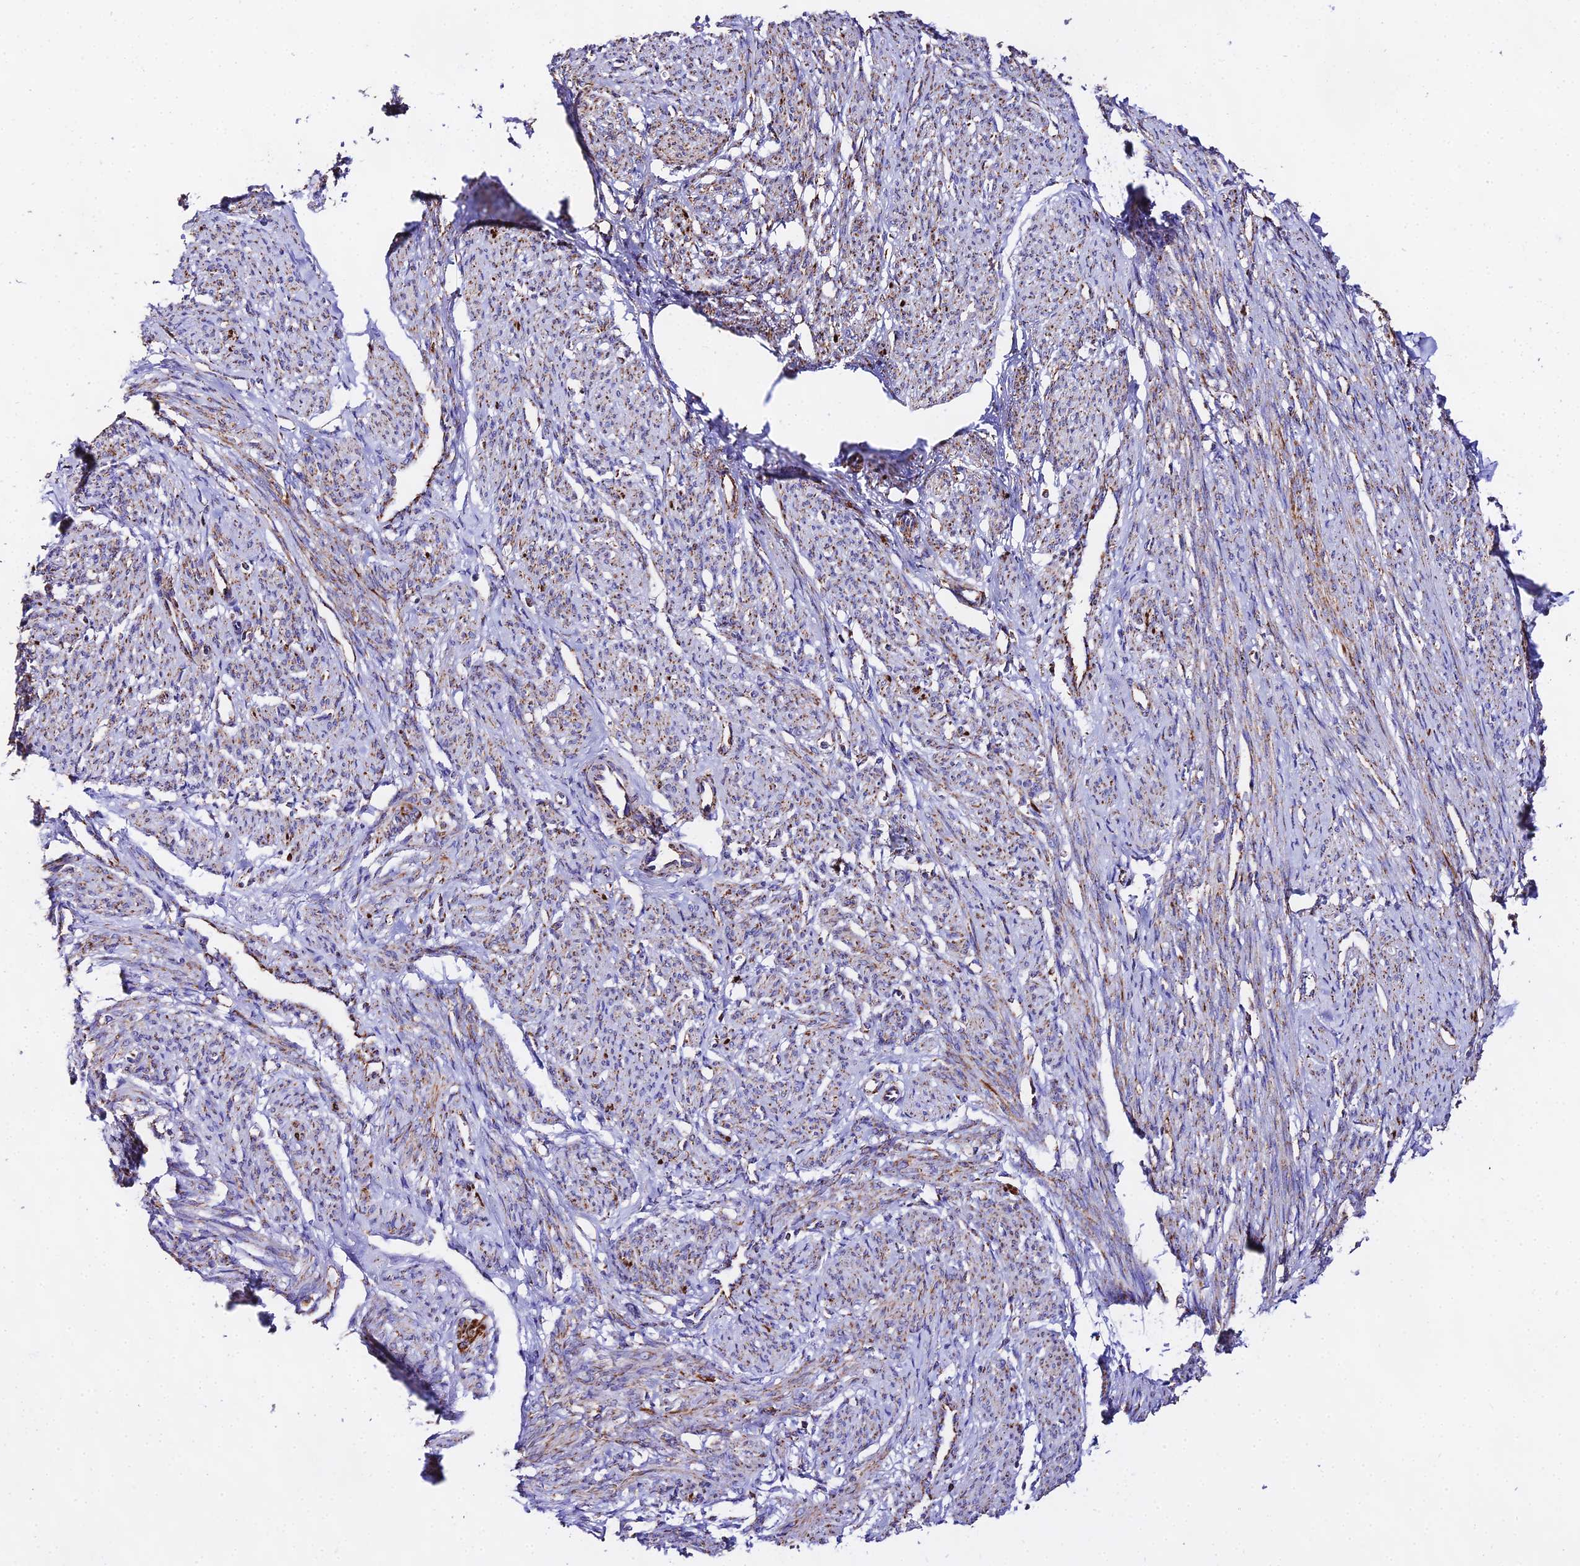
{"staining": {"intensity": "weak", "quantity": "25%-75%", "location": "cytoplasmic/membranous"}, "tissue": "smooth muscle", "cell_type": "Smooth muscle cells", "image_type": "normal", "snomed": [{"axis": "morphology", "description": "Normal tissue, NOS"}, {"axis": "topography", "description": "Smooth muscle"}], "caption": "A brown stain shows weak cytoplasmic/membranous expression of a protein in smooth muscle cells of benign smooth muscle.", "gene": "ATP5PD", "patient": {"sex": "female", "age": 65}}